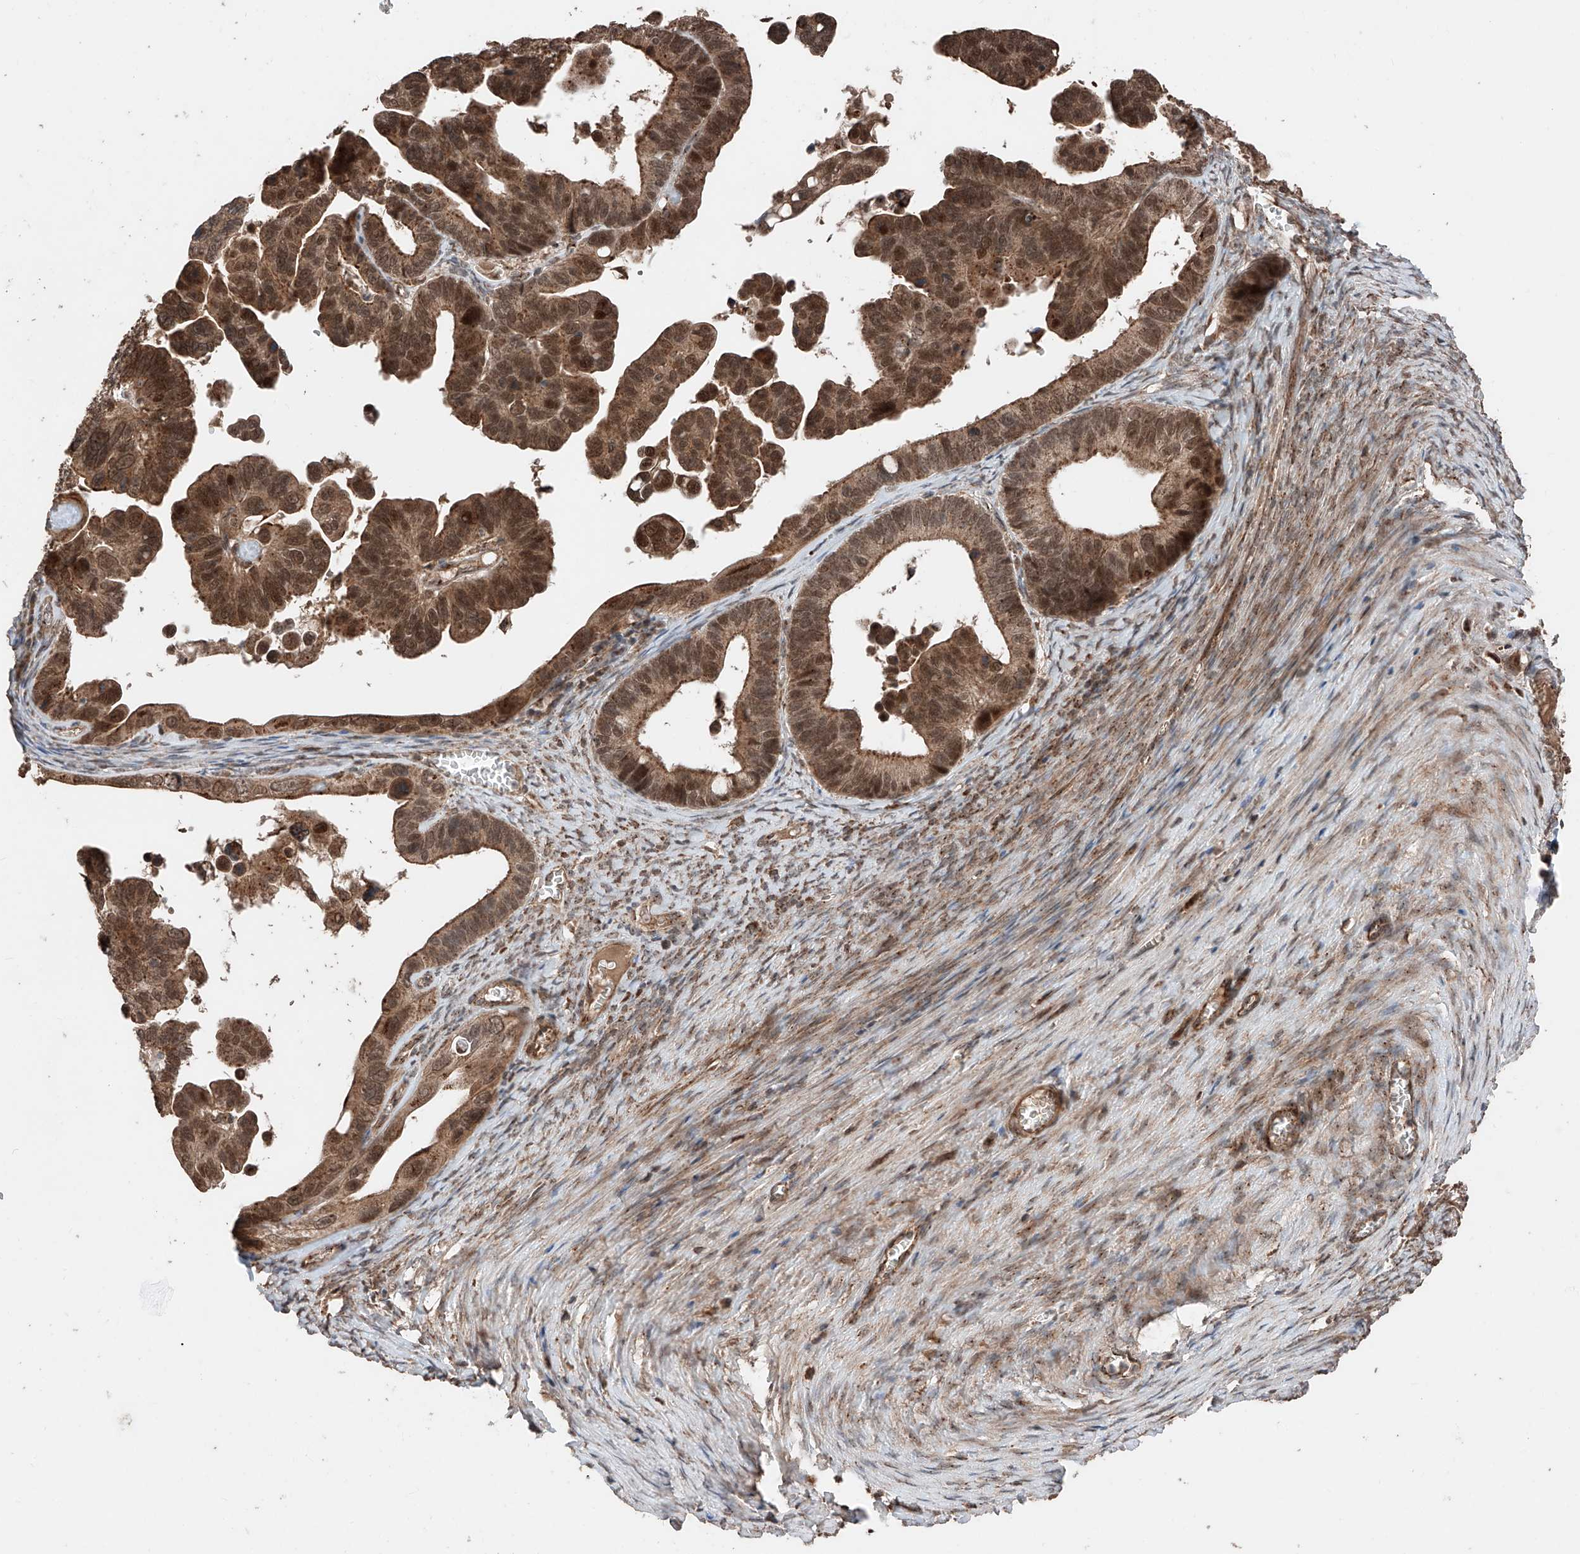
{"staining": {"intensity": "moderate", "quantity": ">75%", "location": "cytoplasmic/membranous,nuclear"}, "tissue": "ovarian cancer", "cell_type": "Tumor cells", "image_type": "cancer", "snomed": [{"axis": "morphology", "description": "Cystadenocarcinoma, serous, NOS"}, {"axis": "topography", "description": "Ovary"}], "caption": "A histopathology image showing moderate cytoplasmic/membranous and nuclear expression in approximately >75% of tumor cells in ovarian serous cystadenocarcinoma, as visualized by brown immunohistochemical staining.", "gene": "ZSCAN29", "patient": {"sex": "female", "age": 56}}